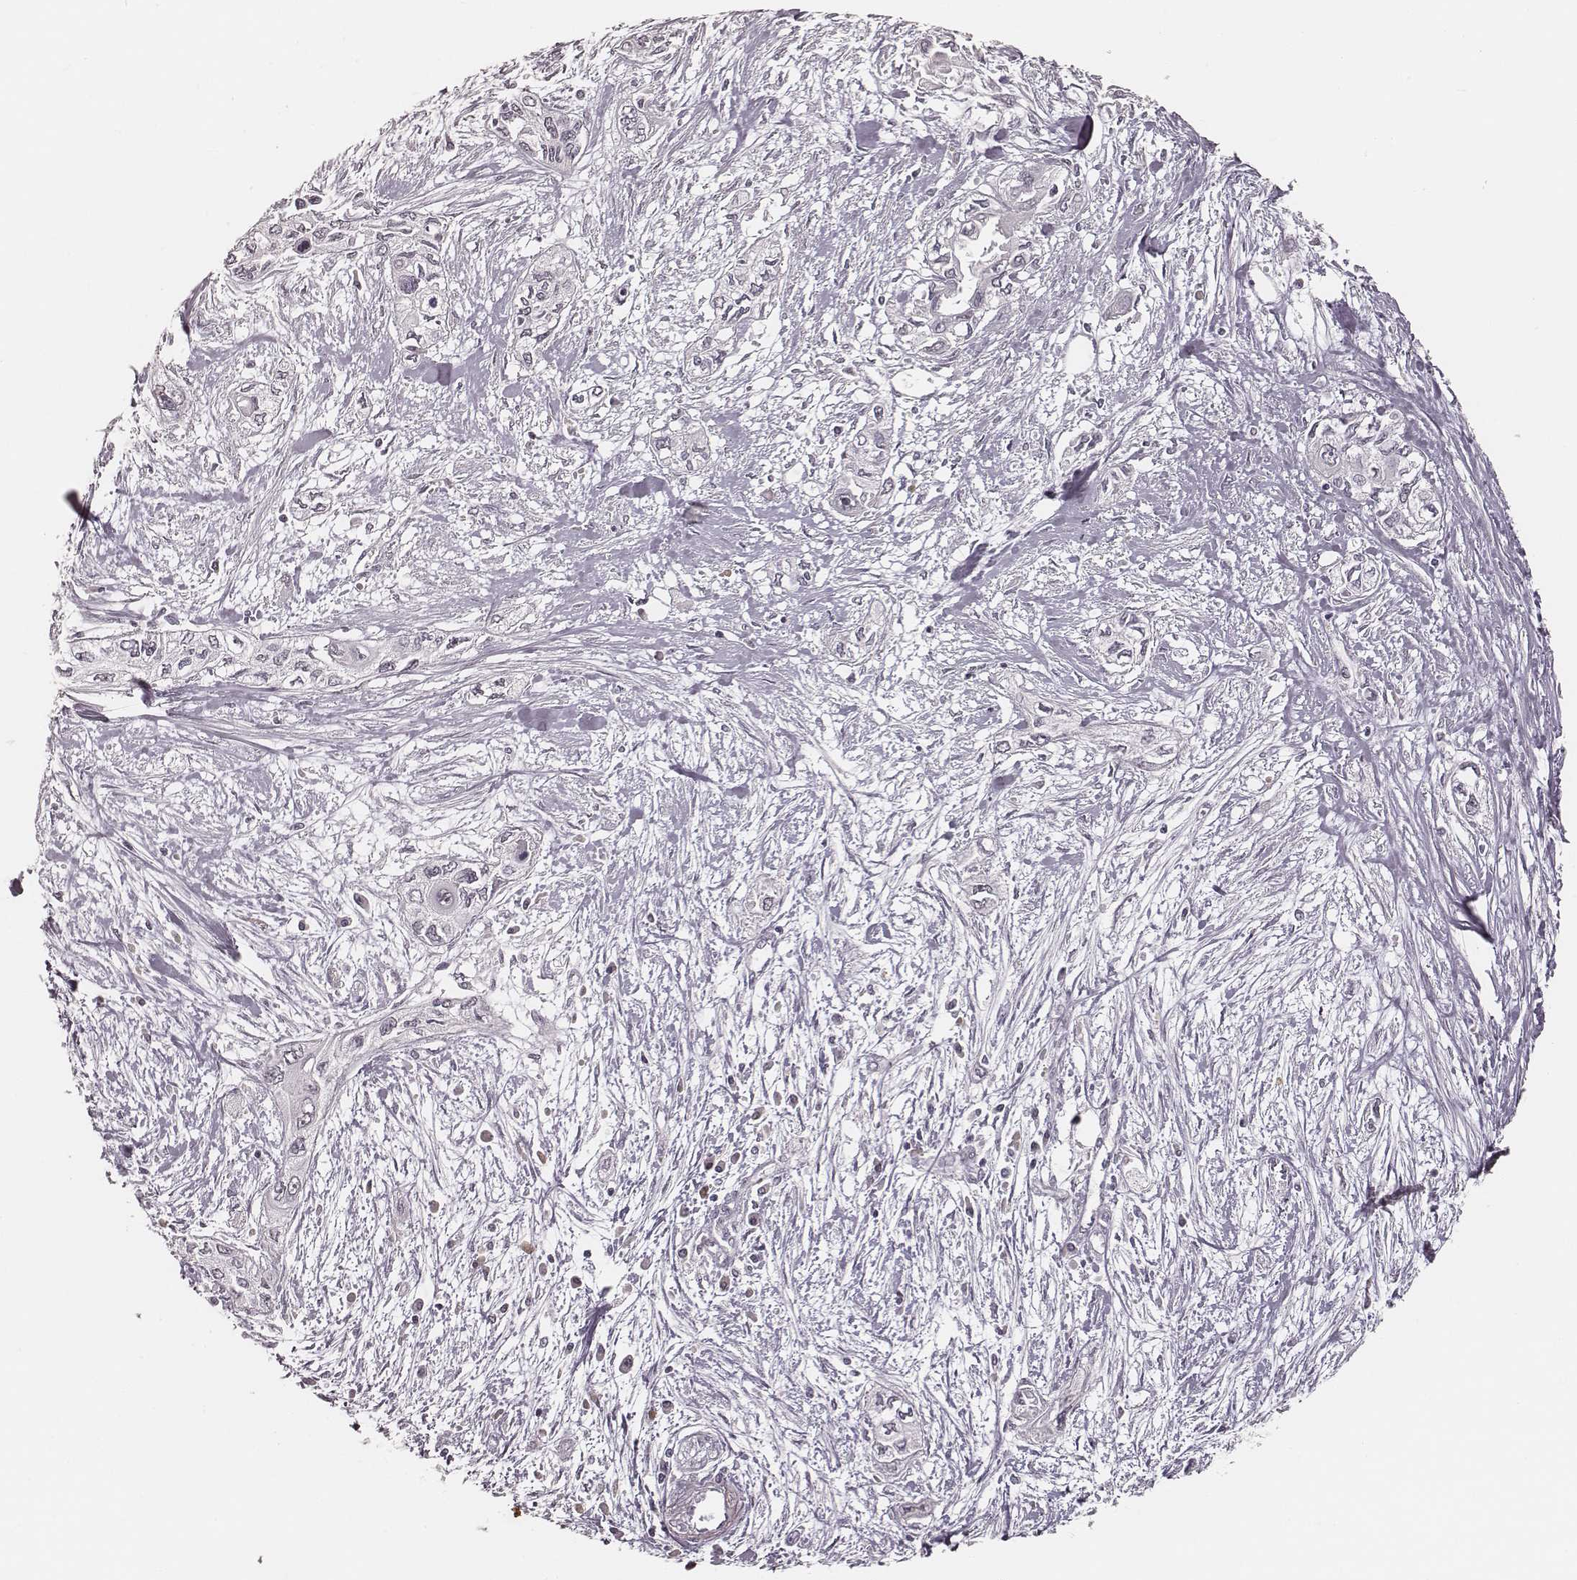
{"staining": {"intensity": "negative", "quantity": "none", "location": "none"}, "tissue": "pancreatic cancer", "cell_type": "Tumor cells", "image_type": "cancer", "snomed": [{"axis": "morphology", "description": "Adenocarcinoma, NOS"}, {"axis": "topography", "description": "Pancreas"}], "caption": "DAB immunohistochemical staining of adenocarcinoma (pancreatic) reveals no significant expression in tumor cells.", "gene": "MSX1", "patient": {"sex": "female", "age": 55}}